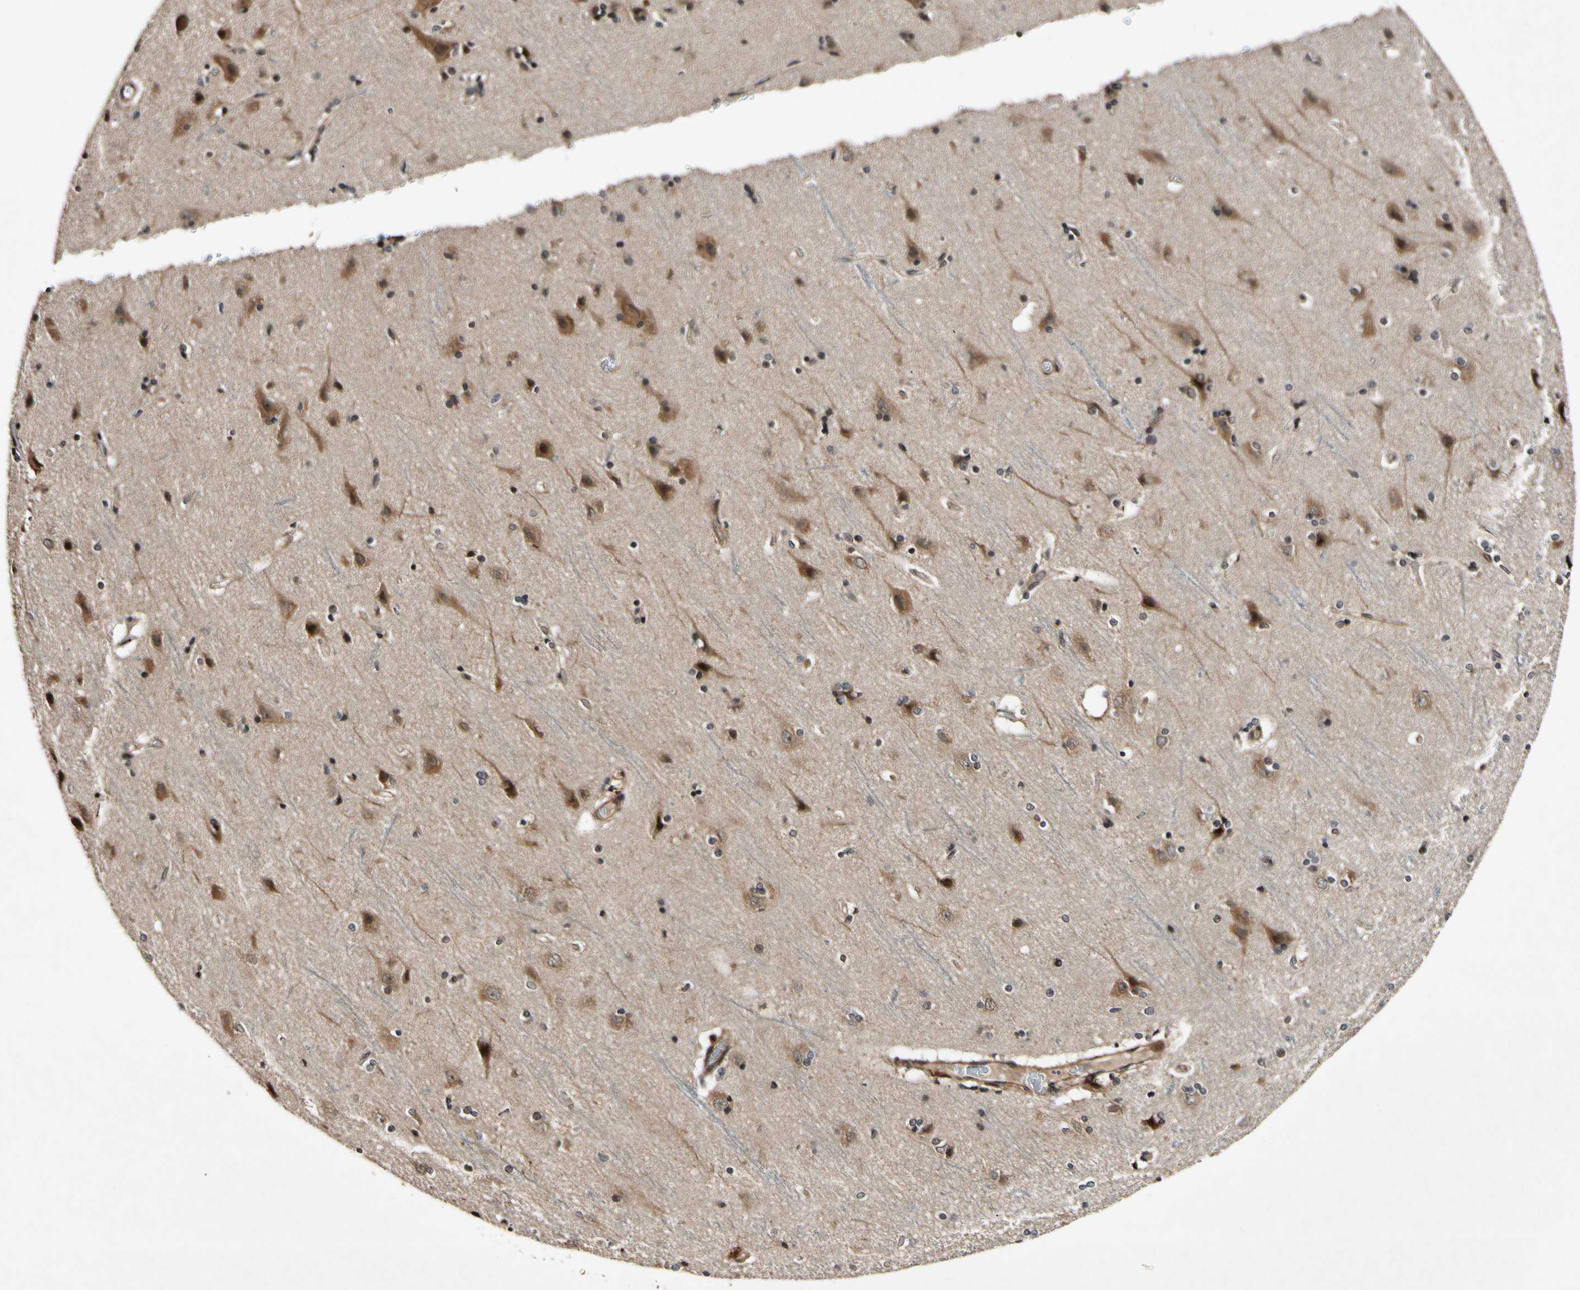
{"staining": {"intensity": "weak", "quantity": "25%-75%", "location": "cytoplasmic/membranous"}, "tissue": "cerebral cortex", "cell_type": "Endothelial cells", "image_type": "normal", "snomed": [{"axis": "morphology", "description": "Normal tissue, NOS"}, {"axis": "topography", "description": "Cerebral cortex"}], "caption": "Weak cytoplasmic/membranous expression for a protein is present in about 25%-75% of endothelial cells of benign cerebral cortex using IHC.", "gene": "CSNK1E", "patient": {"sex": "female", "age": 54}}